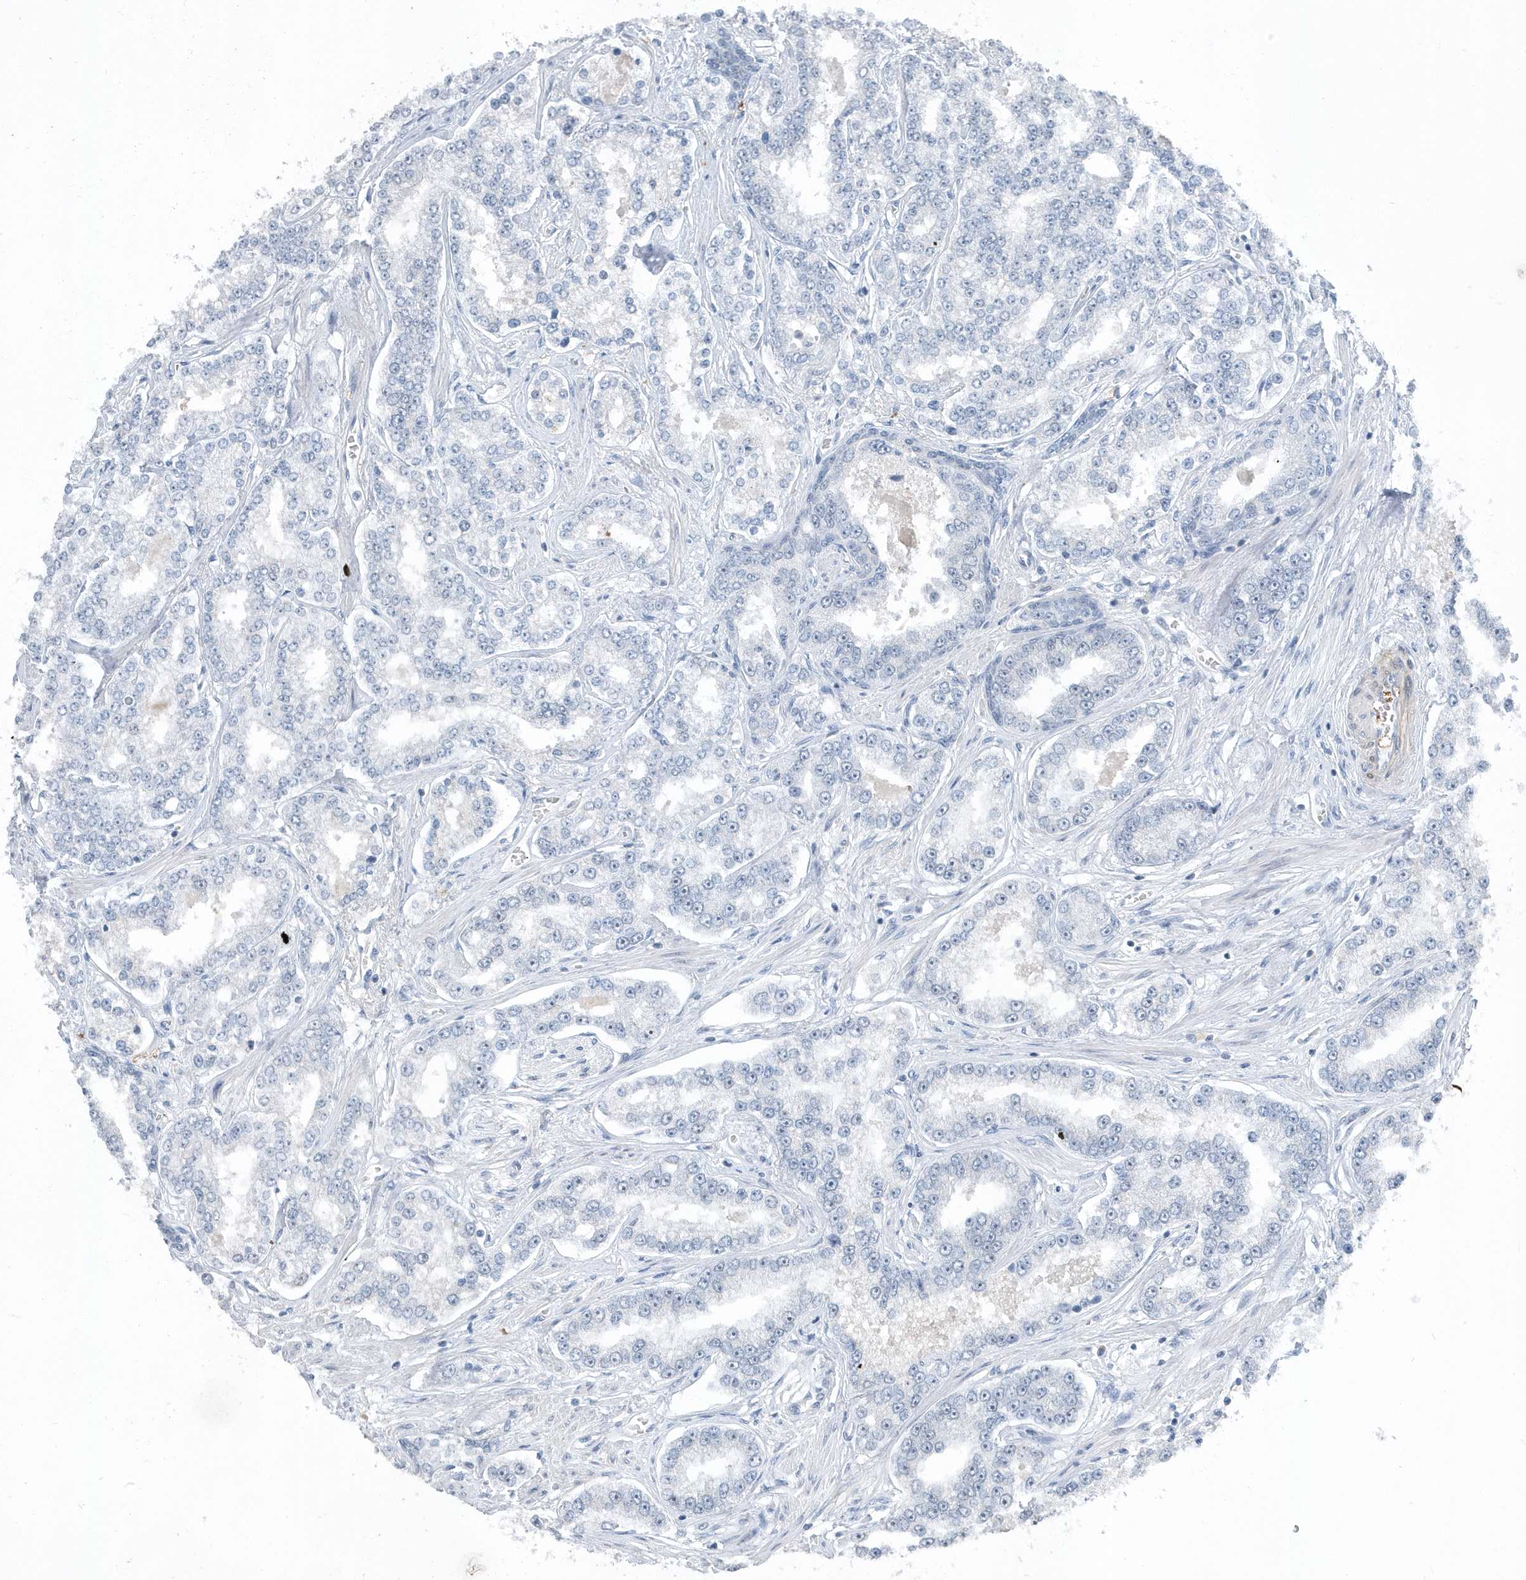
{"staining": {"intensity": "negative", "quantity": "none", "location": "none"}, "tissue": "prostate cancer", "cell_type": "Tumor cells", "image_type": "cancer", "snomed": [{"axis": "morphology", "description": "Normal tissue, NOS"}, {"axis": "morphology", "description": "Adenocarcinoma, High grade"}, {"axis": "topography", "description": "Prostate"}], "caption": "Immunohistochemical staining of prostate cancer (high-grade adenocarcinoma) exhibits no significant positivity in tumor cells. (DAB immunohistochemistry (IHC) with hematoxylin counter stain).", "gene": "RPF2", "patient": {"sex": "male", "age": 83}}